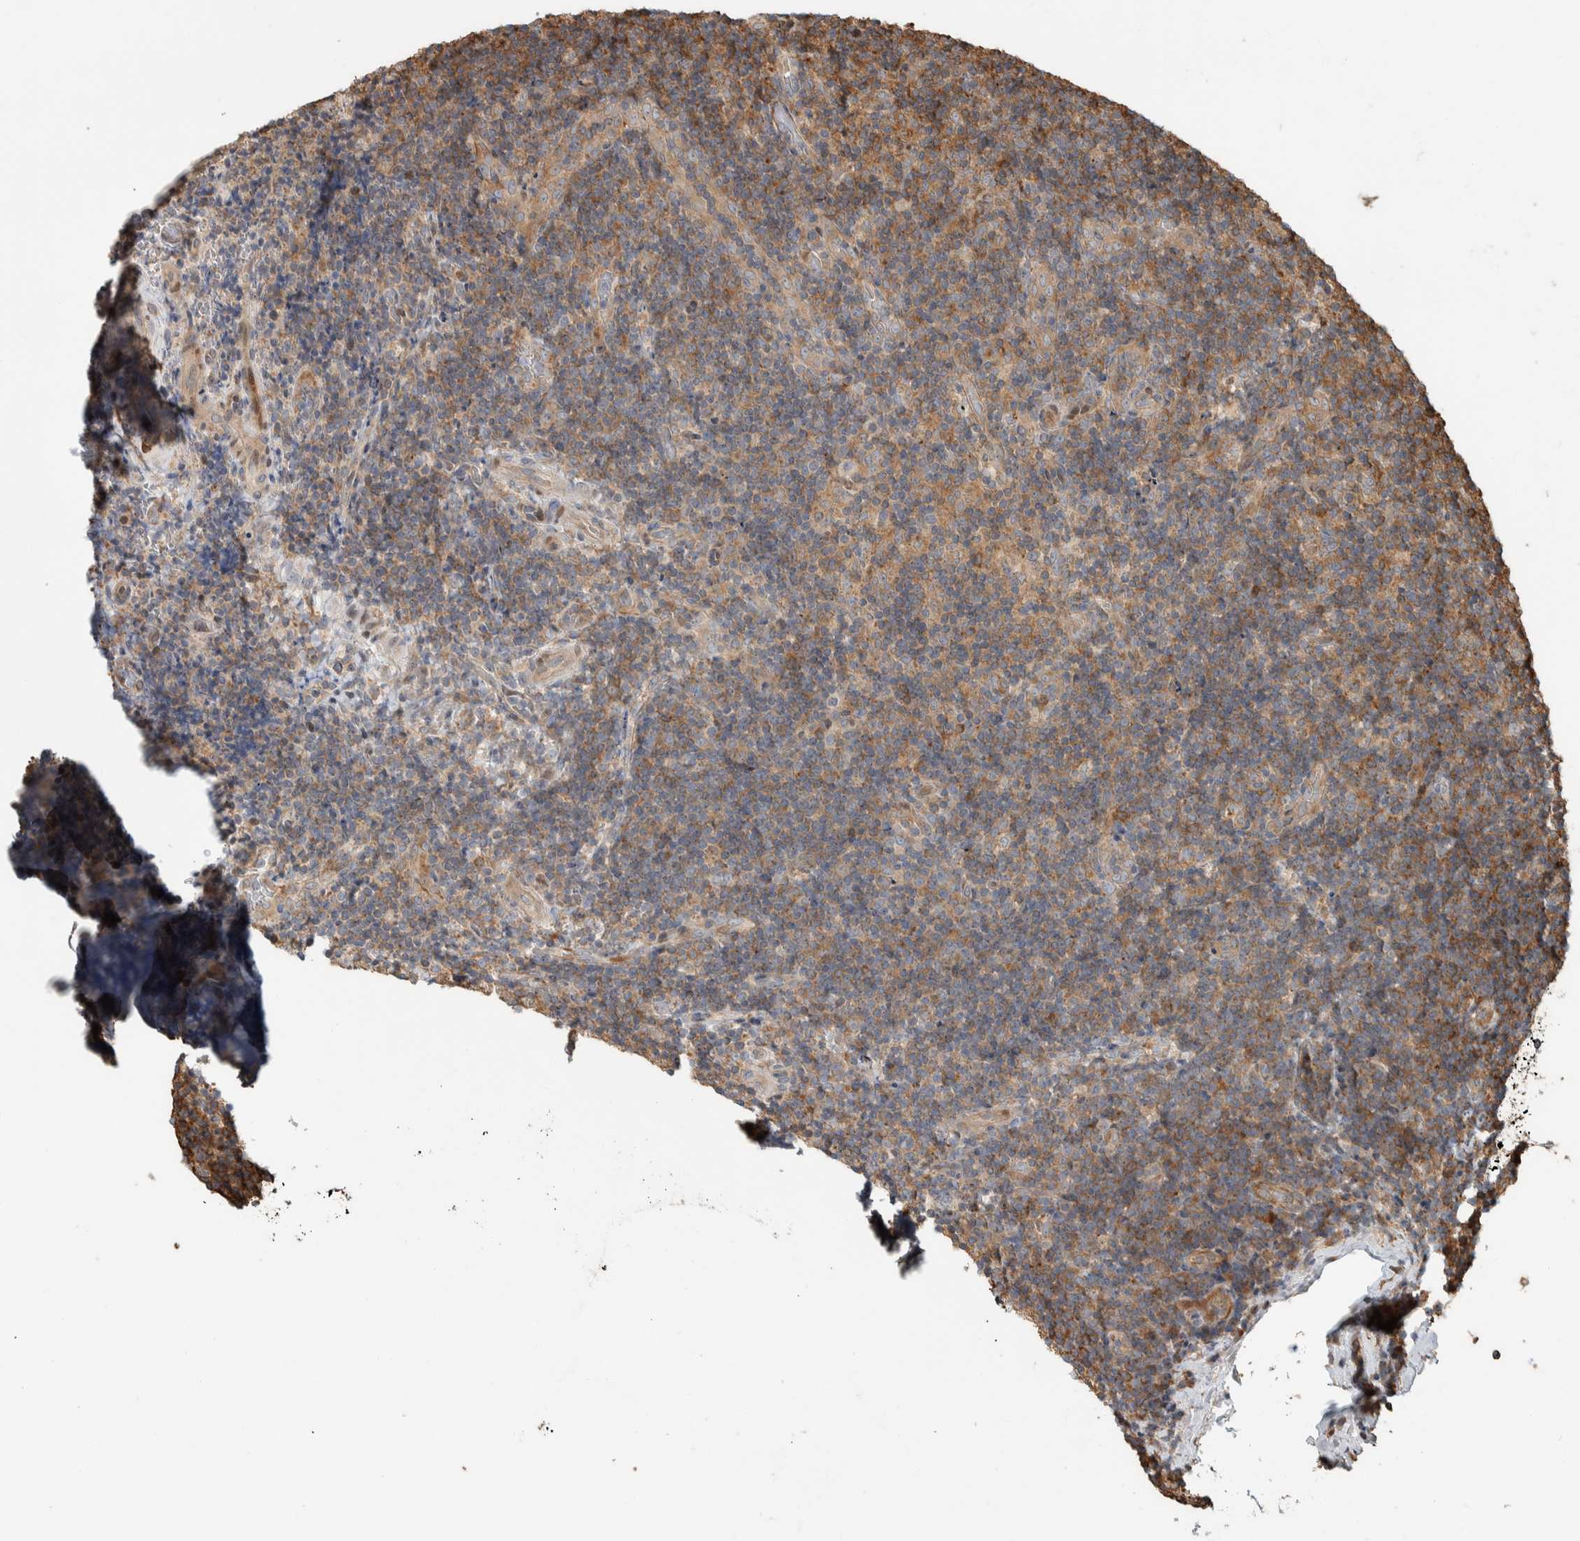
{"staining": {"intensity": "weak", "quantity": ">75%", "location": "cytoplasmic/membranous"}, "tissue": "lymphoma", "cell_type": "Tumor cells", "image_type": "cancer", "snomed": [{"axis": "morphology", "description": "Malignant lymphoma, non-Hodgkin's type, High grade"}, {"axis": "topography", "description": "Tonsil"}], "caption": "Immunohistochemistry (DAB) staining of human high-grade malignant lymphoma, non-Hodgkin's type reveals weak cytoplasmic/membranous protein positivity in approximately >75% of tumor cells.", "gene": "CNTROB", "patient": {"sex": "female", "age": 36}}